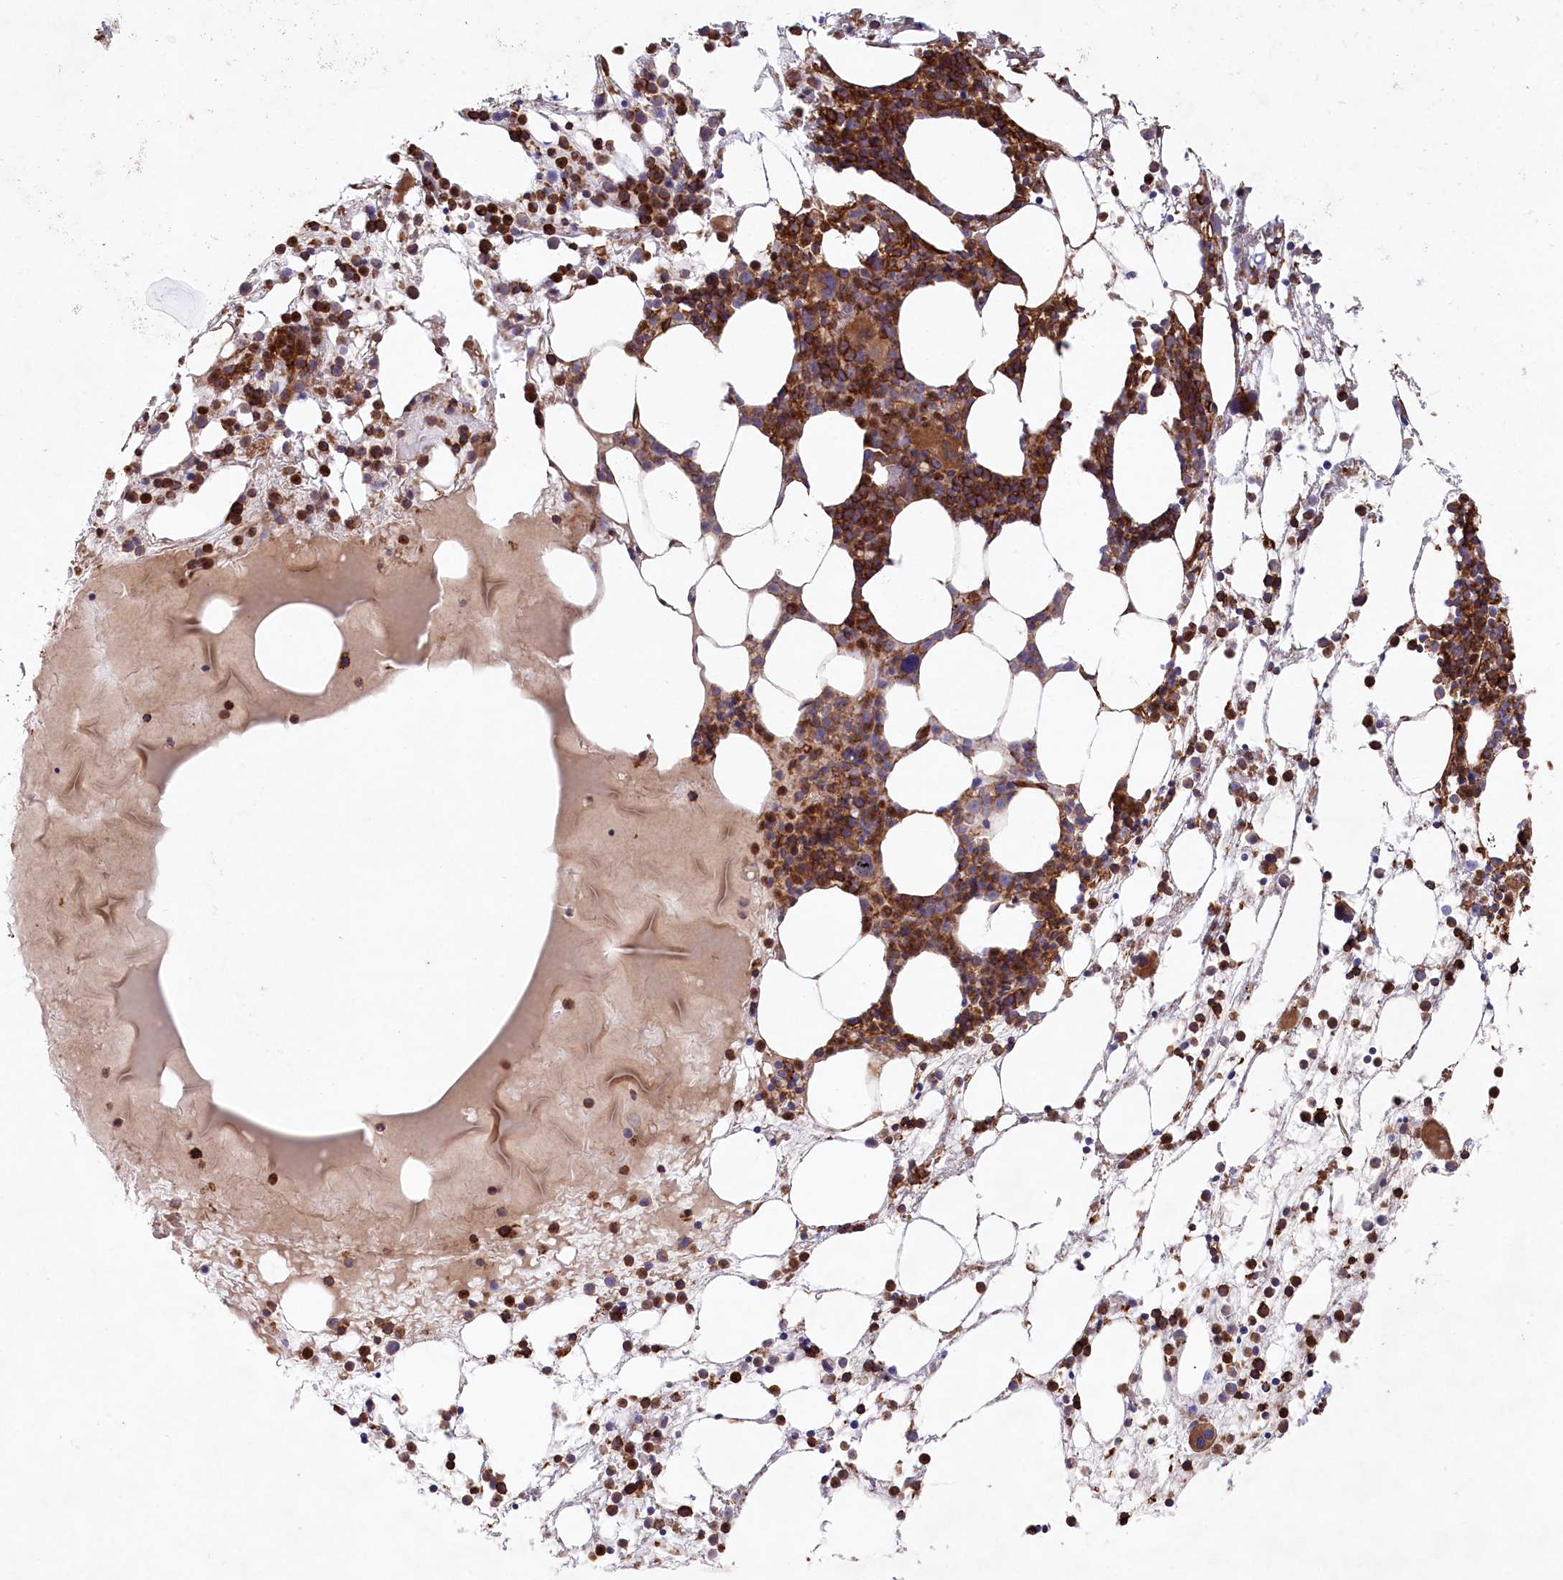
{"staining": {"intensity": "strong", "quantity": ">75%", "location": "cytoplasmic/membranous"}, "tissue": "bone marrow", "cell_type": "Hematopoietic cells", "image_type": "normal", "snomed": [{"axis": "morphology", "description": "Normal tissue, NOS"}, {"axis": "topography", "description": "Bone marrow"}], "caption": "Protein staining shows strong cytoplasmic/membranous expression in approximately >75% of hematopoietic cells in benign bone marrow. The staining was performed using DAB (3,3'-diaminobenzidine), with brown indicating positive protein expression. Nuclei are stained blue with hematoxylin.", "gene": "MTPAP", "patient": {"sex": "male", "age": 75}}